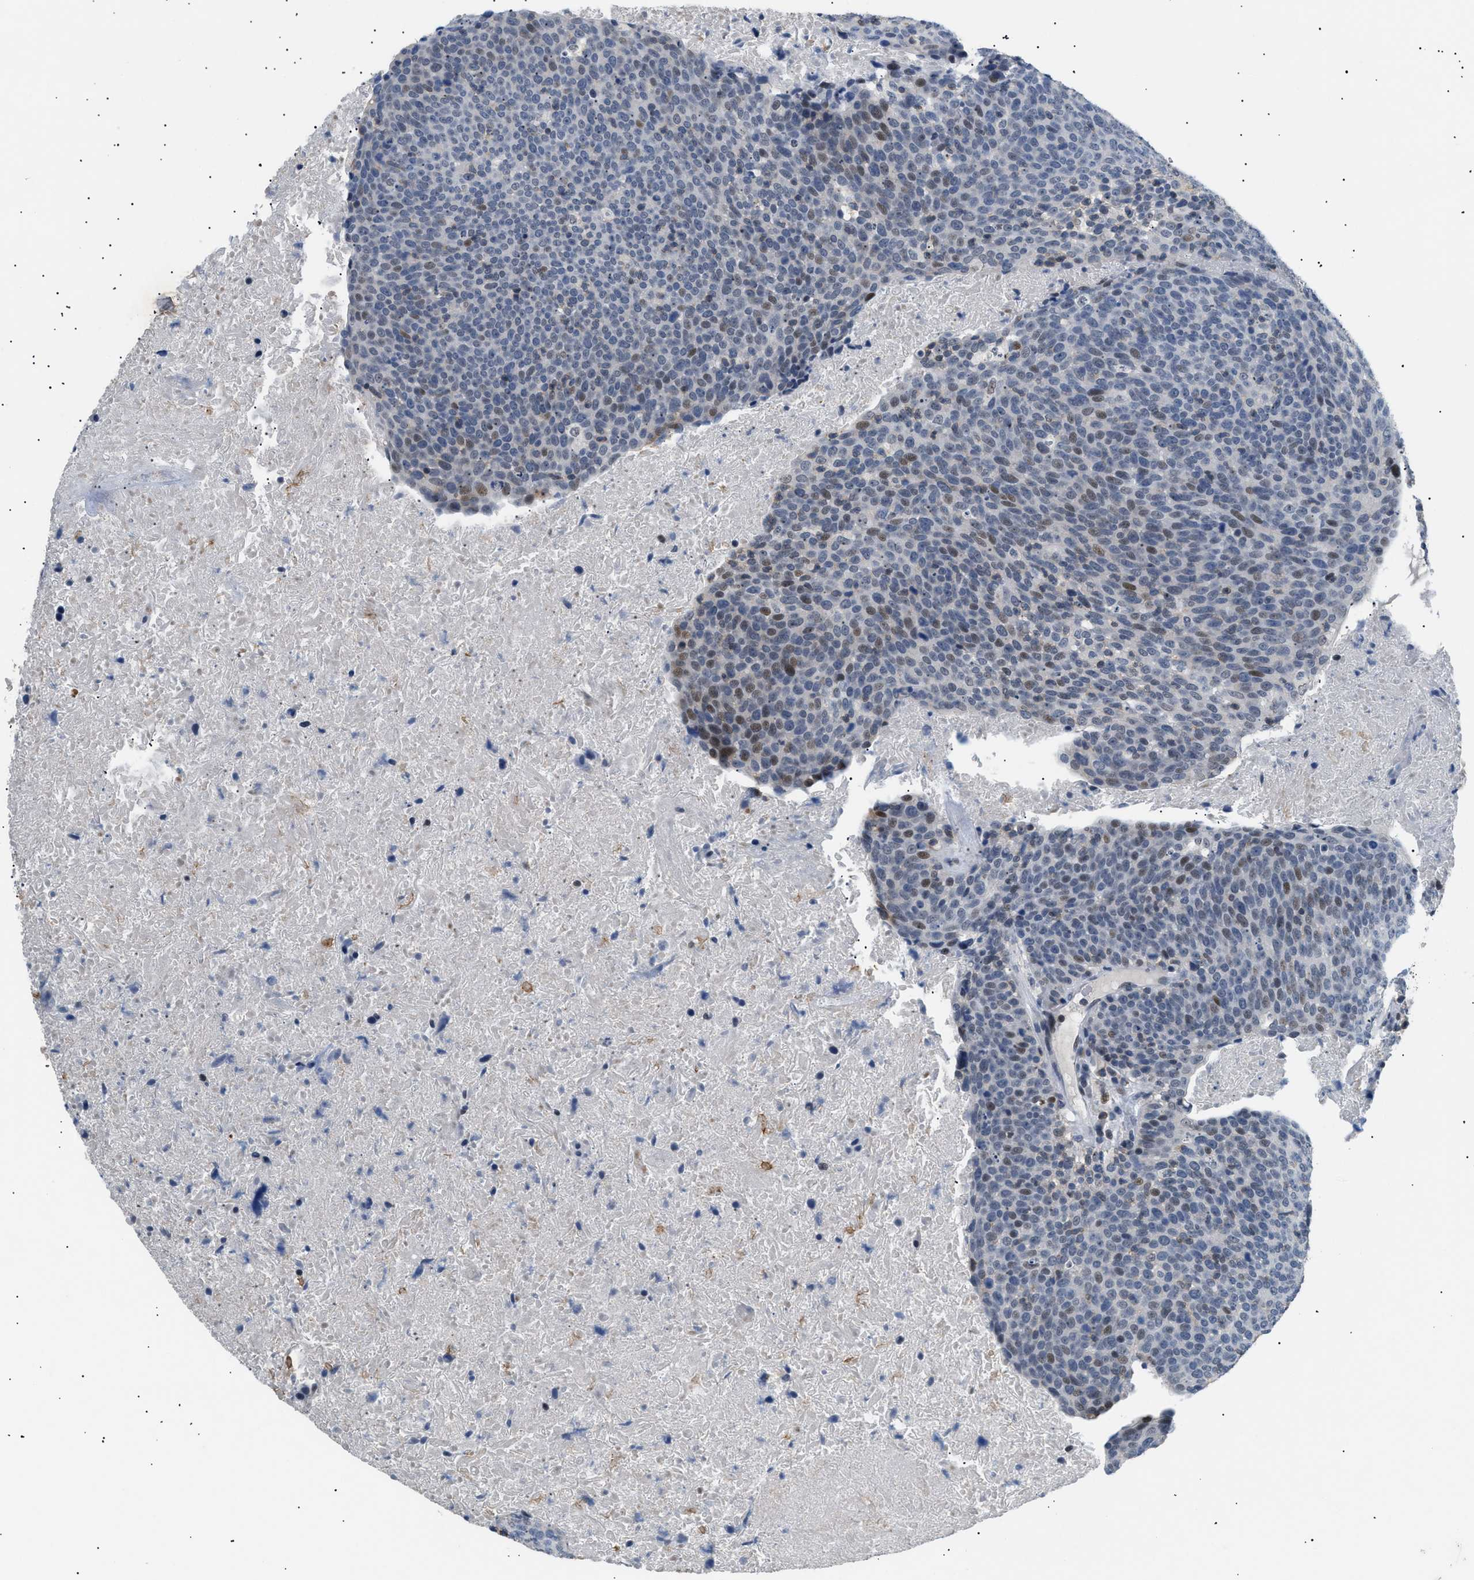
{"staining": {"intensity": "moderate", "quantity": "<25%", "location": "nuclear"}, "tissue": "head and neck cancer", "cell_type": "Tumor cells", "image_type": "cancer", "snomed": [{"axis": "morphology", "description": "Squamous cell carcinoma, NOS"}, {"axis": "morphology", "description": "Squamous cell carcinoma, metastatic, NOS"}, {"axis": "topography", "description": "Lymph node"}, {"axis": "topography", "description": "Head-Neck"}], "caption": "High-power microscopy captured an immunohistochemistry (IHC) micrograph of head and neck cancer (metastatic squamous cell carcinoma), revealing moderate nuclear staining in approximately <25% of tumor cells. (DAB (3,3'-diaminobenzidine) IHC, brown staining for protein, blue staining for nuclei).", "gene": "KCNC3", "patient": {"sex": "male", "age": 62}}